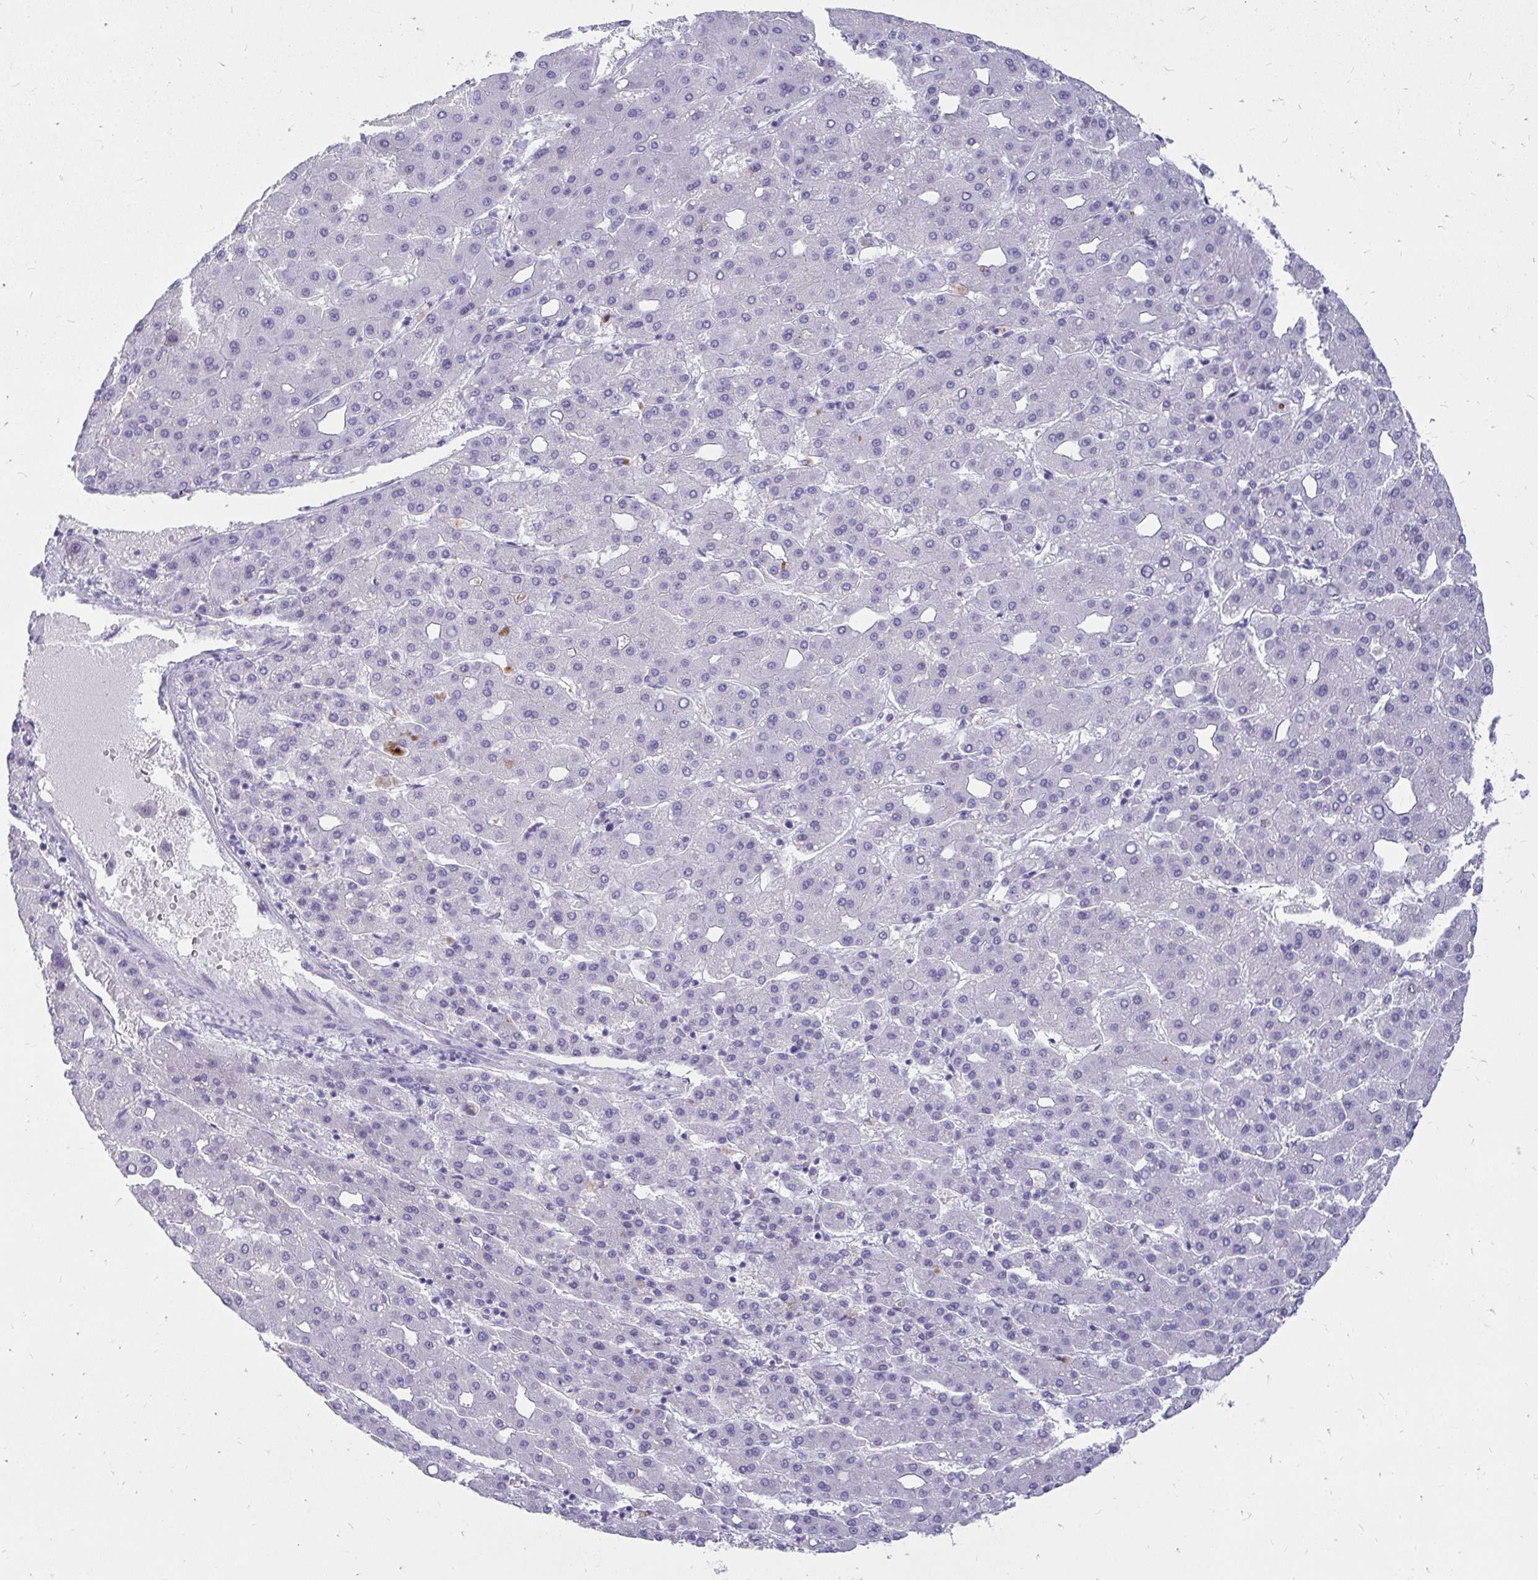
{"staining": {"intensity": "negative", "quantity": "none", "location": "none"}, "tissue": "liver cancer", "cell_type": "Tumor cells", "image_type": "cancer", "snomed": [{"axis": "morphology", "description": "Carcinoma, Hepatocellular, NOS"}, {"axis": "topography", "description": "Liver"}], "caption": "This is an immunohistochemistry micrograph of human liver cancer (hepatocellular carcinoma). There is no positivity in tumor cells.", "gene": "NANOGNB", "patient": {"sex": "male", "age": 65}}